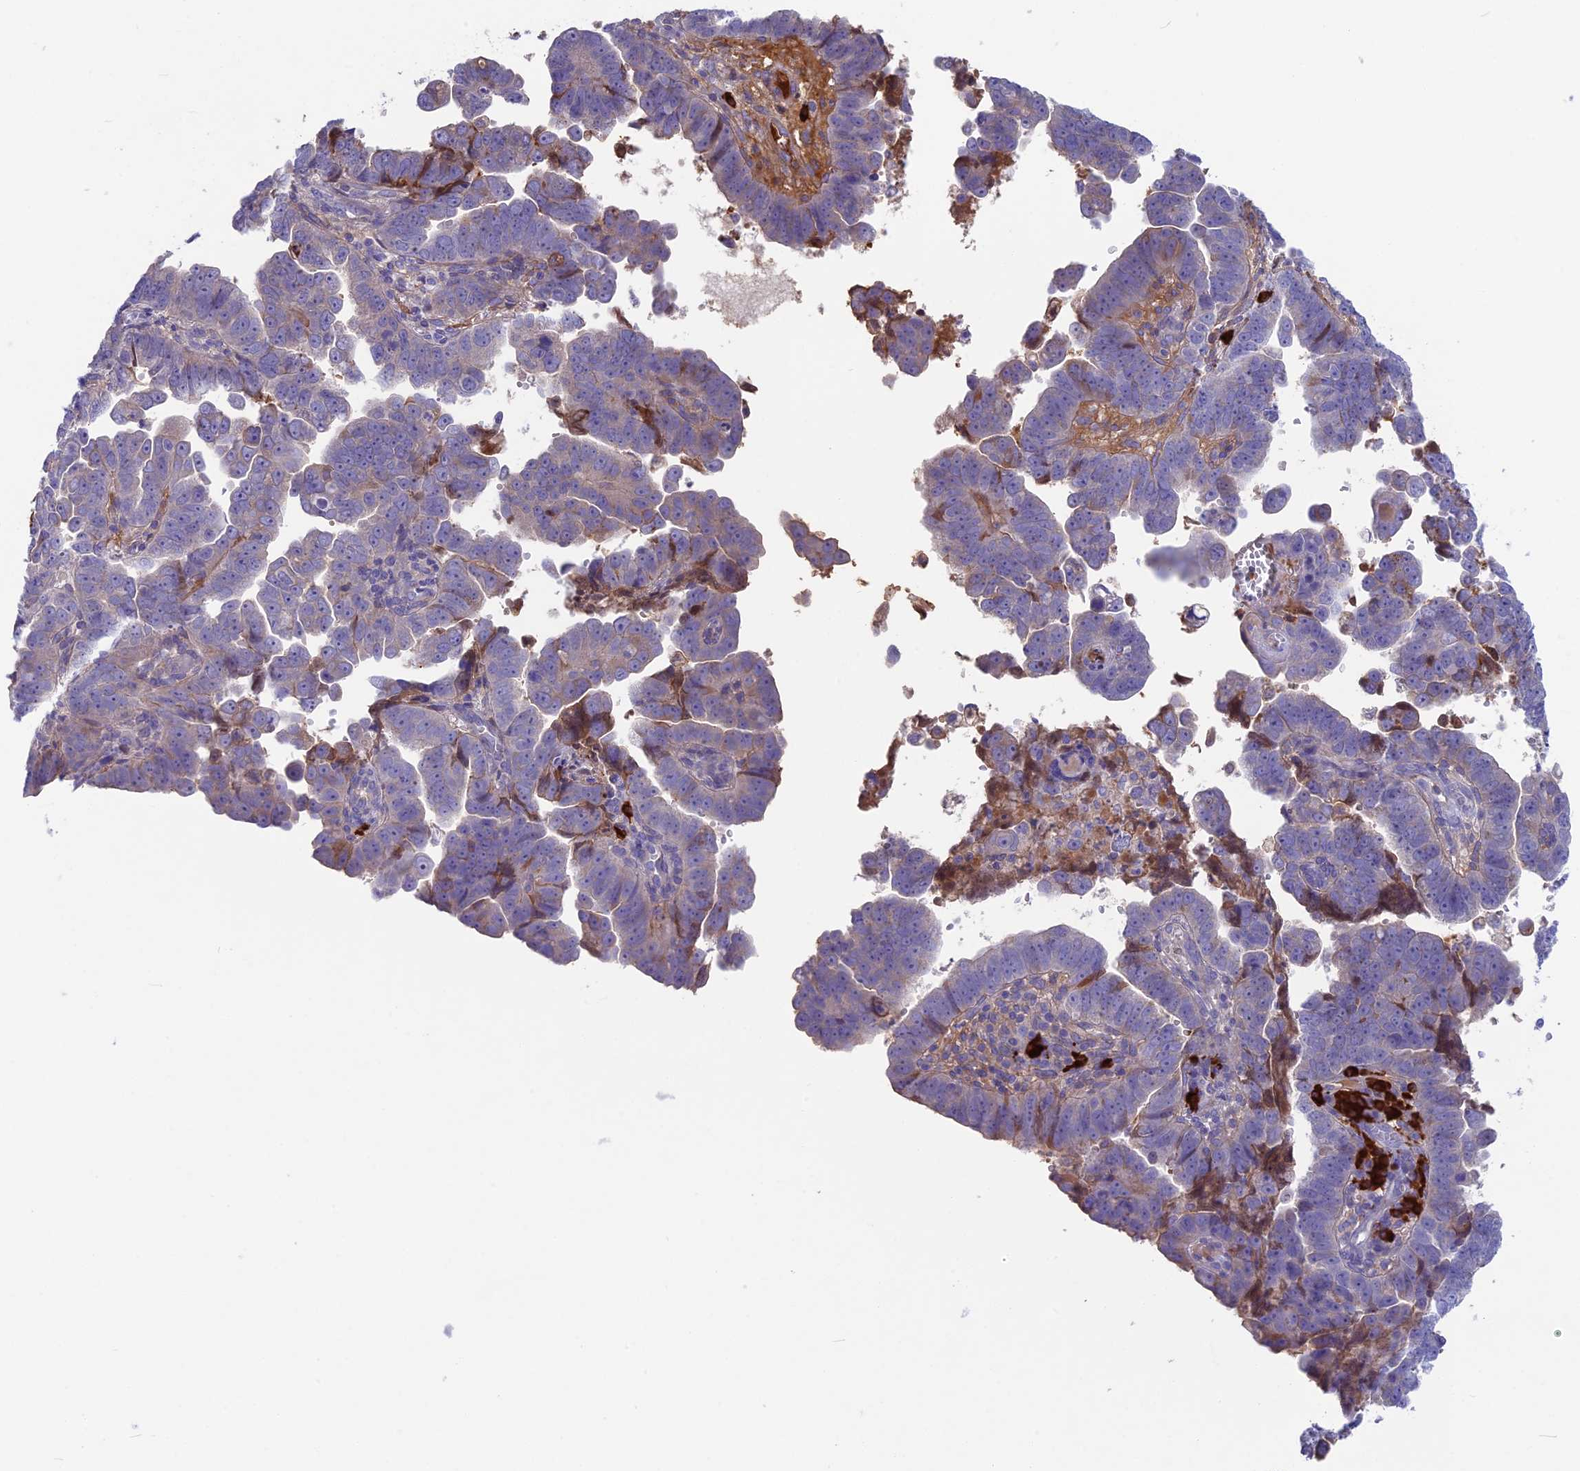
{"staining": {"intensity": "negative", "quantity": "none", "location": "none"}, "tissue": "endometrial cancer", "cell_type": "Tumor cells", "image_type": "cancer", "snomed": [{"axis": "morphology", "description": "Adenocarcinoma, NOS"}, {"axis": "topography", "description": "Endometrium"}], "caption": "Immunohistochemistry image of neoplastic tissue: endometrial cancer stained with DAB (3,3'-diaminobenzidine) exhibits no significant protein expression in tumor cells. (DAB (3,3'-diaminobenzidine) immunohistochemistry with hematoxylin counter stain).", "gene": "SNAP91", "patient": {"sex": "female", "age": 75}}